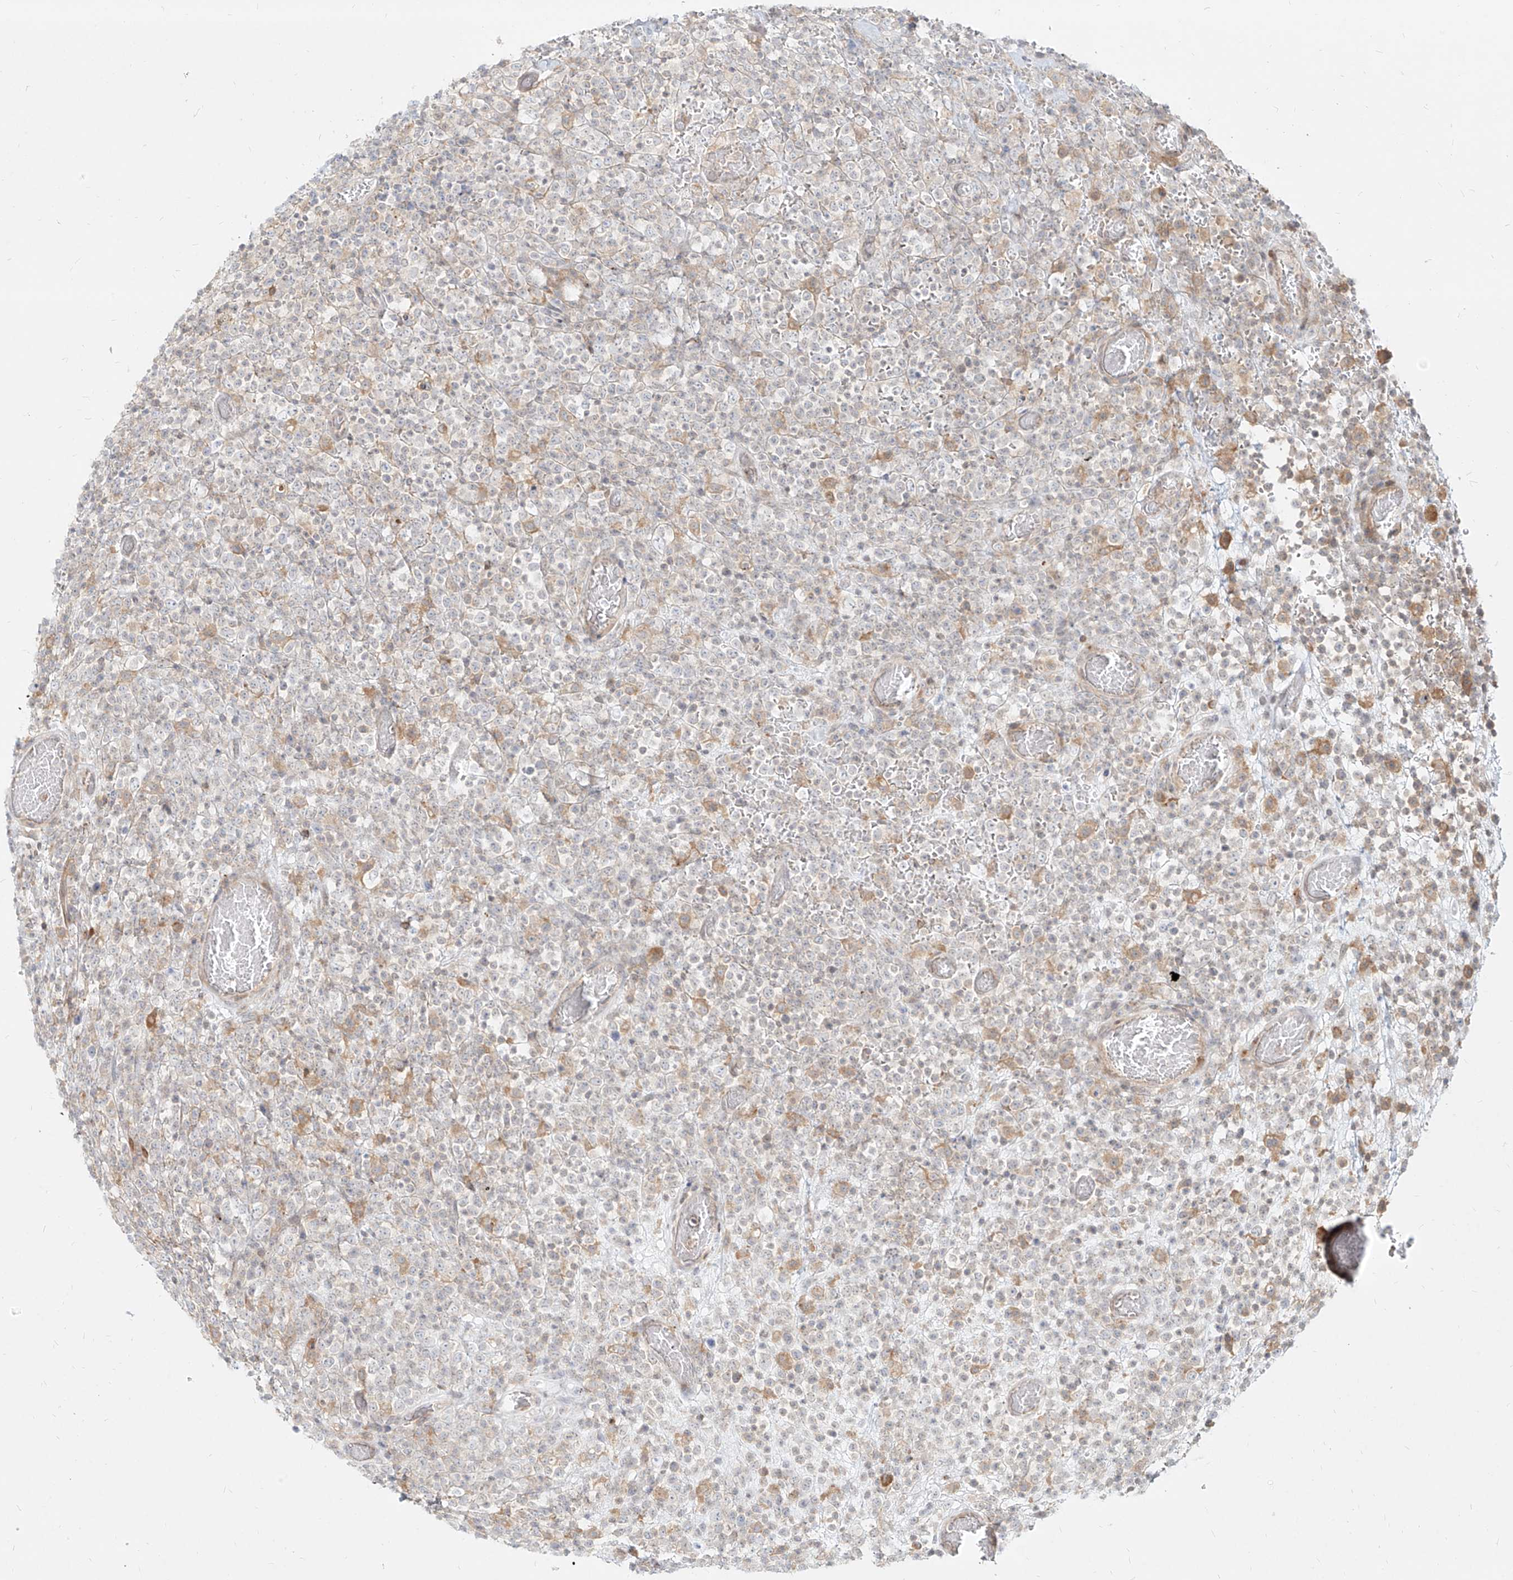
{"staining": {"intensity": "weak", "quantity": "<25%", "location": "cytoplasmic/membranous"}, "tissue": "lymphoma", "cell_type": "Tumor cells", "image_type": "cancer", "snomed": [{"axis": "morphology", "description": "Malignant lymphoma, non-Hodgkin's type, High grade"}, {"axis": "topography", "description": "Colon"}], "caption": "The image shows no significant positivity in tumor cells of lymphoma.", "gene": "SLC2A12", "patient": {"sex": "female", "age": 53}}